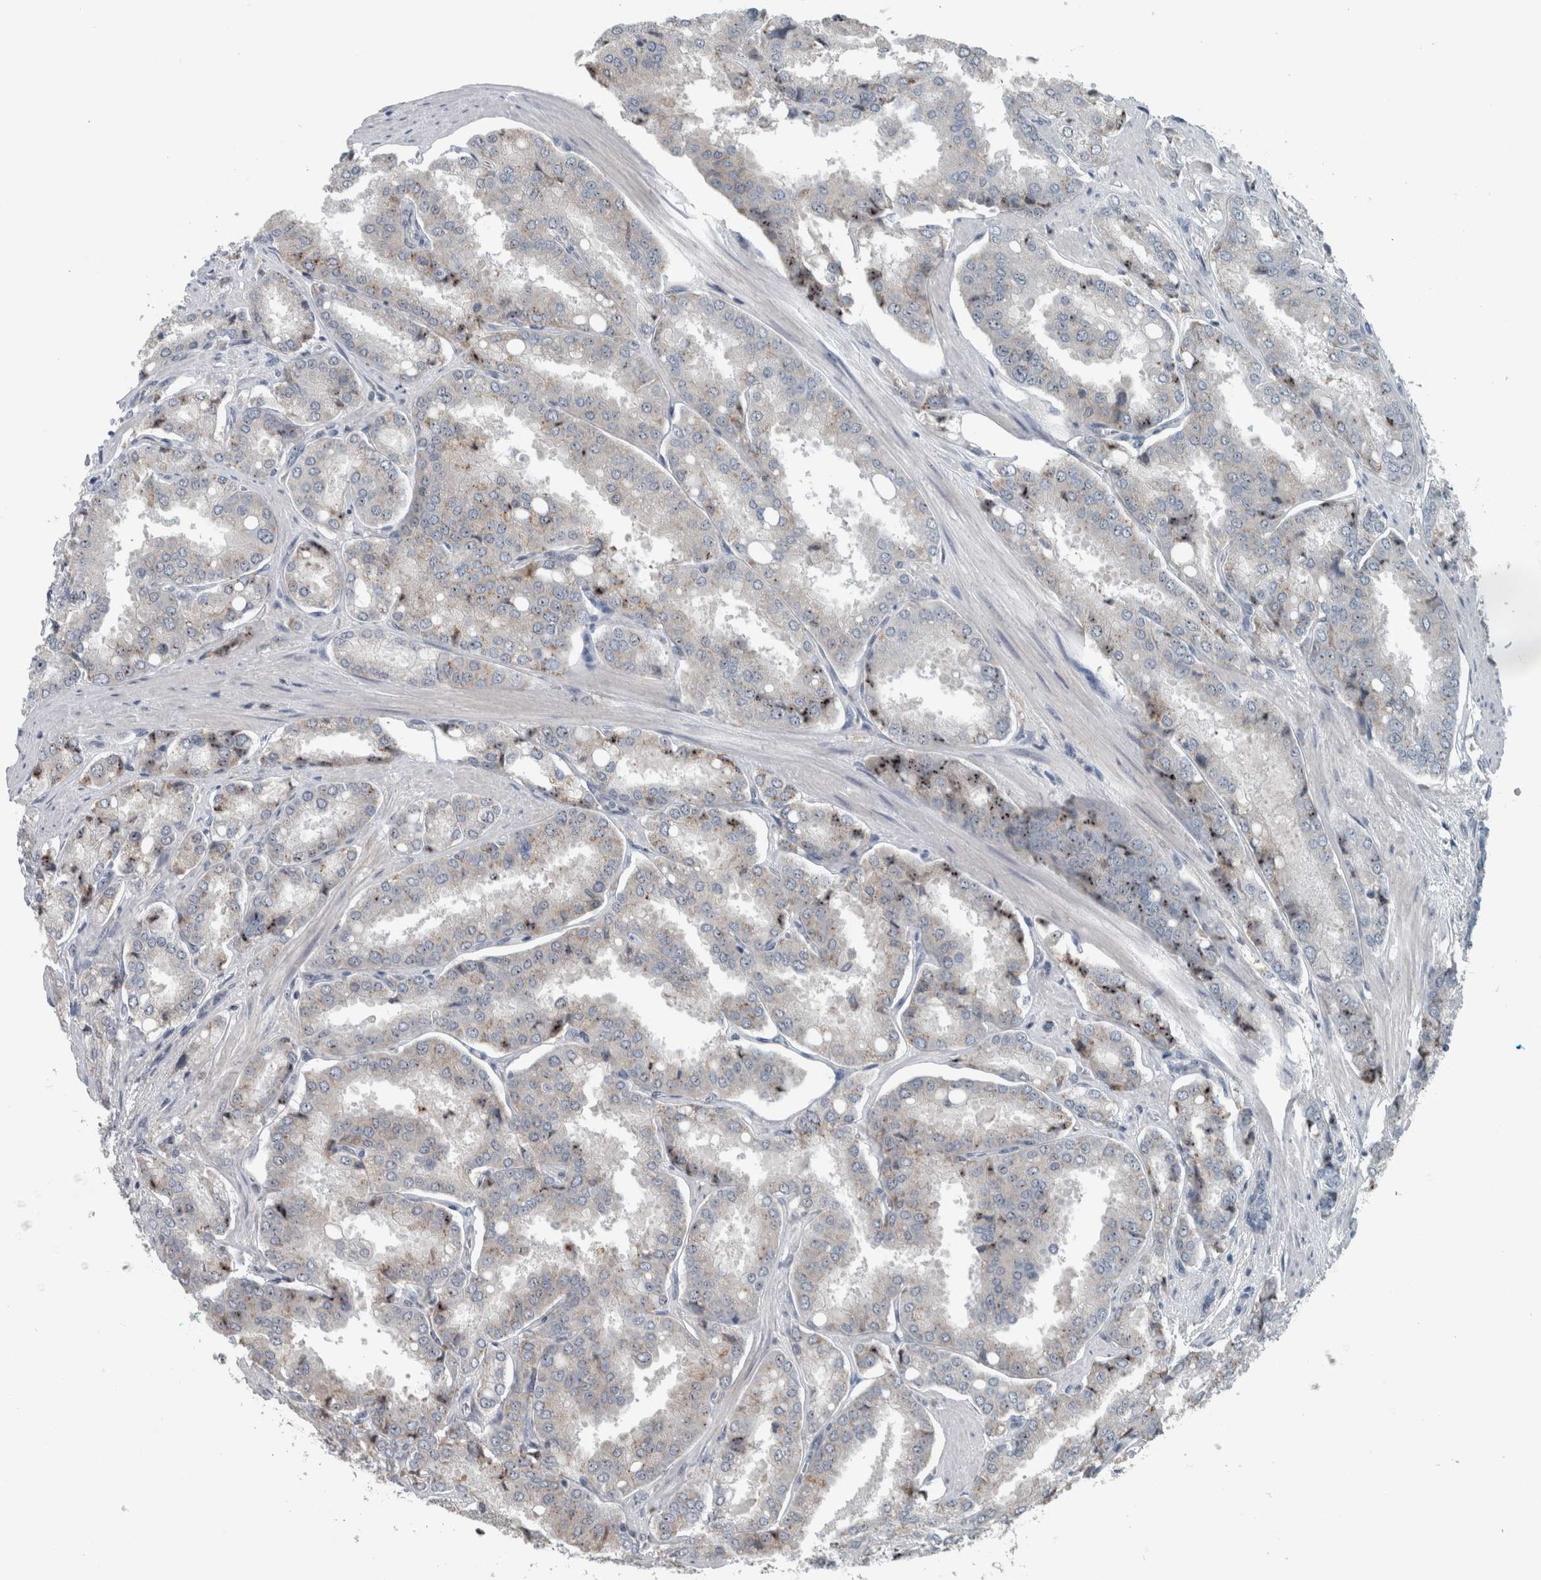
{"staining": {"intensity": "moderate", "quantity": "<25%", "location": "nuclear"}, "tissue": "prostate cancer", "cell_type": "Tumor cells", "image_type": "cancer", "snomed": [{"axis": "morphology", "description": "Adenocarcinoma, High grade"}, {"axis": "topography", "description": "Prostate"}], "caption": "Human prostate high-grade adenocarcinoma stained with a brown dye demonstrates moderate nuclear positive positivity in approximately <25% of tumor cells.", "gene": "UTP6", "patient": {"sex": "male", "age": 50}}